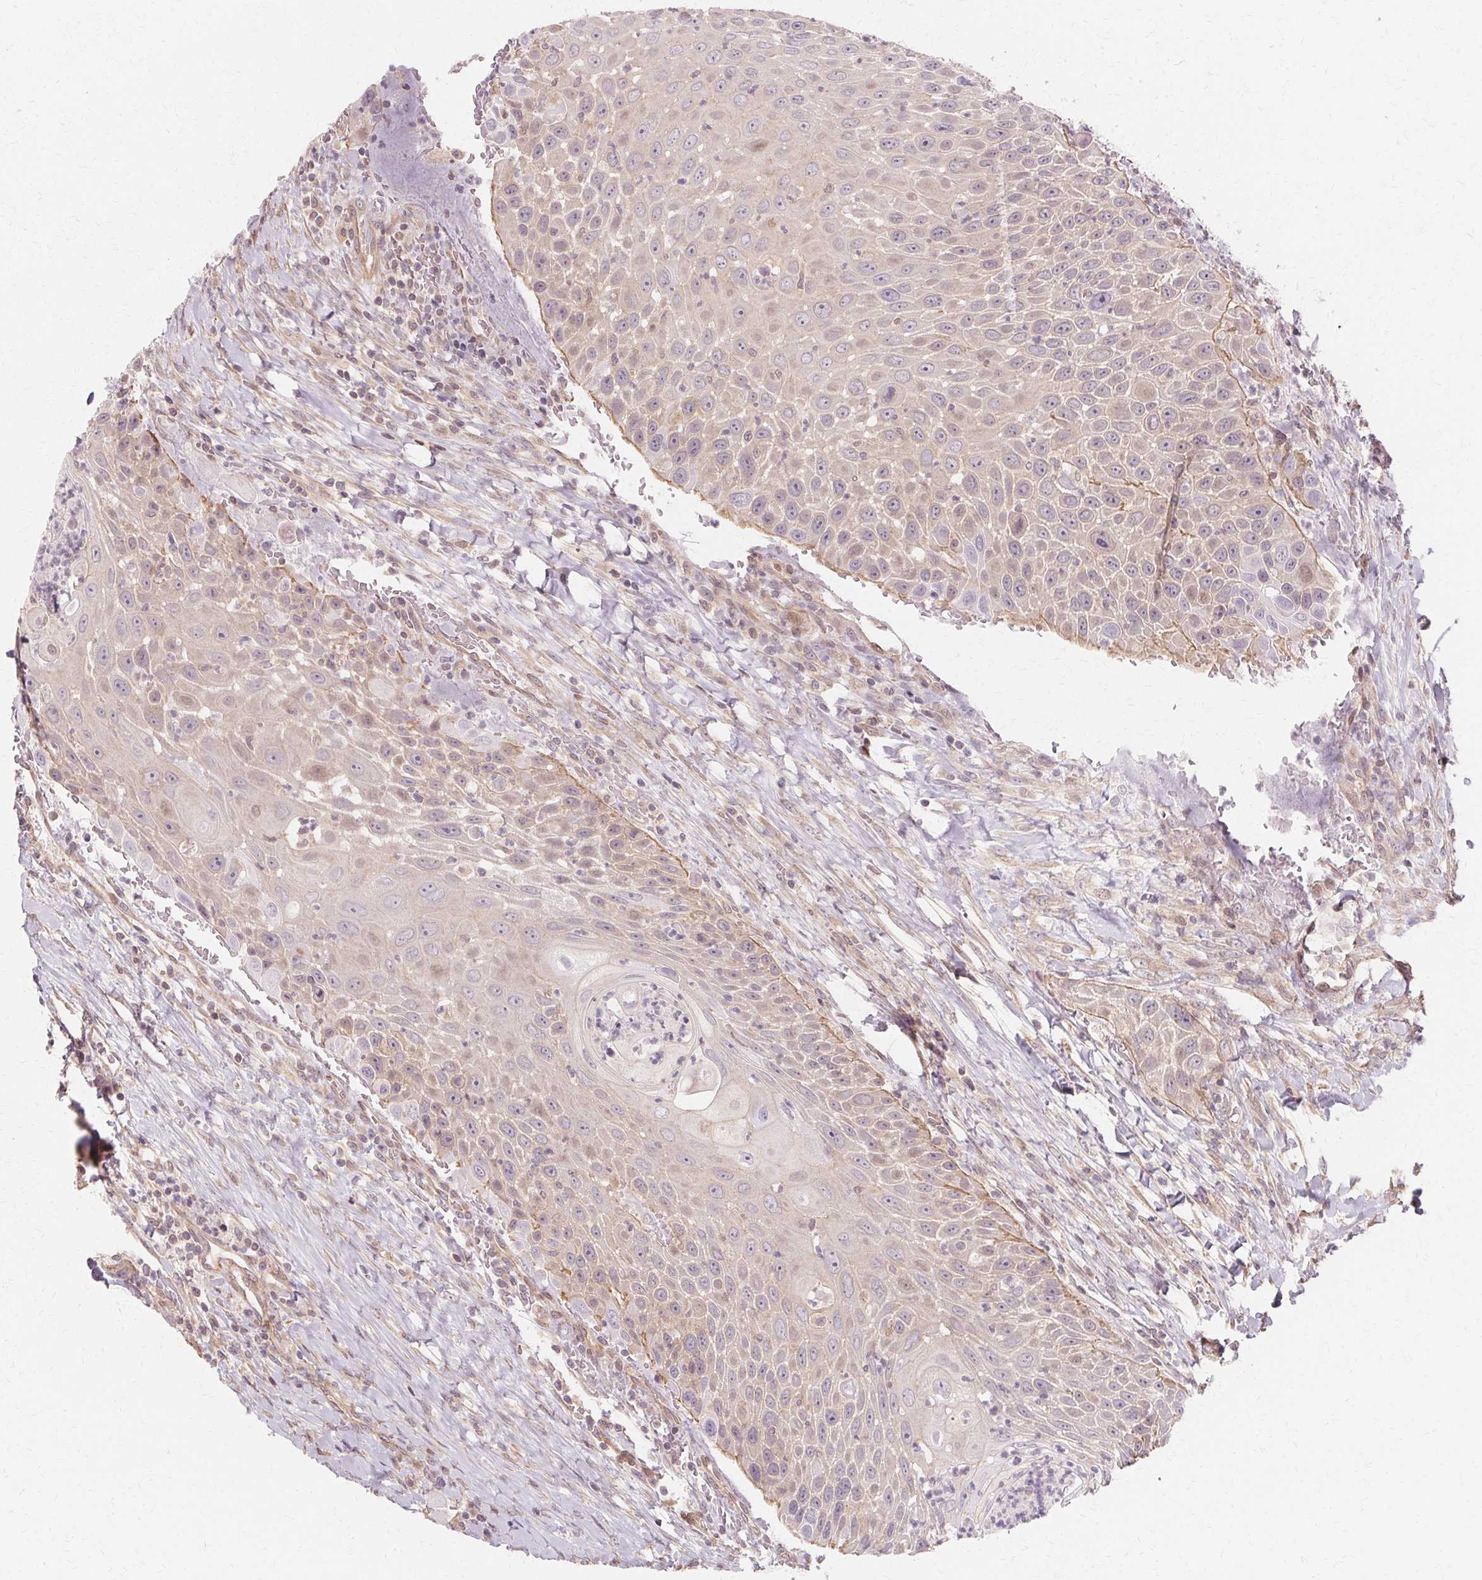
{"staining": {"intensity": "weak", "quantity": "25%-75%", "location": "cytoplasmic/membranous"}, "tissue": "head and neck cancer", "cell_type": "Tumor cells", "image_type": "cancer", "snomed": [{"axis": "morphology", "description": "Squamous cell carcinoma, NOS"}, {"axis": "topography", "description": "Head-Neck"}], "caption": "Head and neck cancer (squamous cell carcinoma) was stained to show a protein in brown. There is low levels of weak cytoplasmic/membranous positivity in about 25%-75% of tumor cells.", "gene": "USP8", "patient": {"sex": "male", "age": 69}}